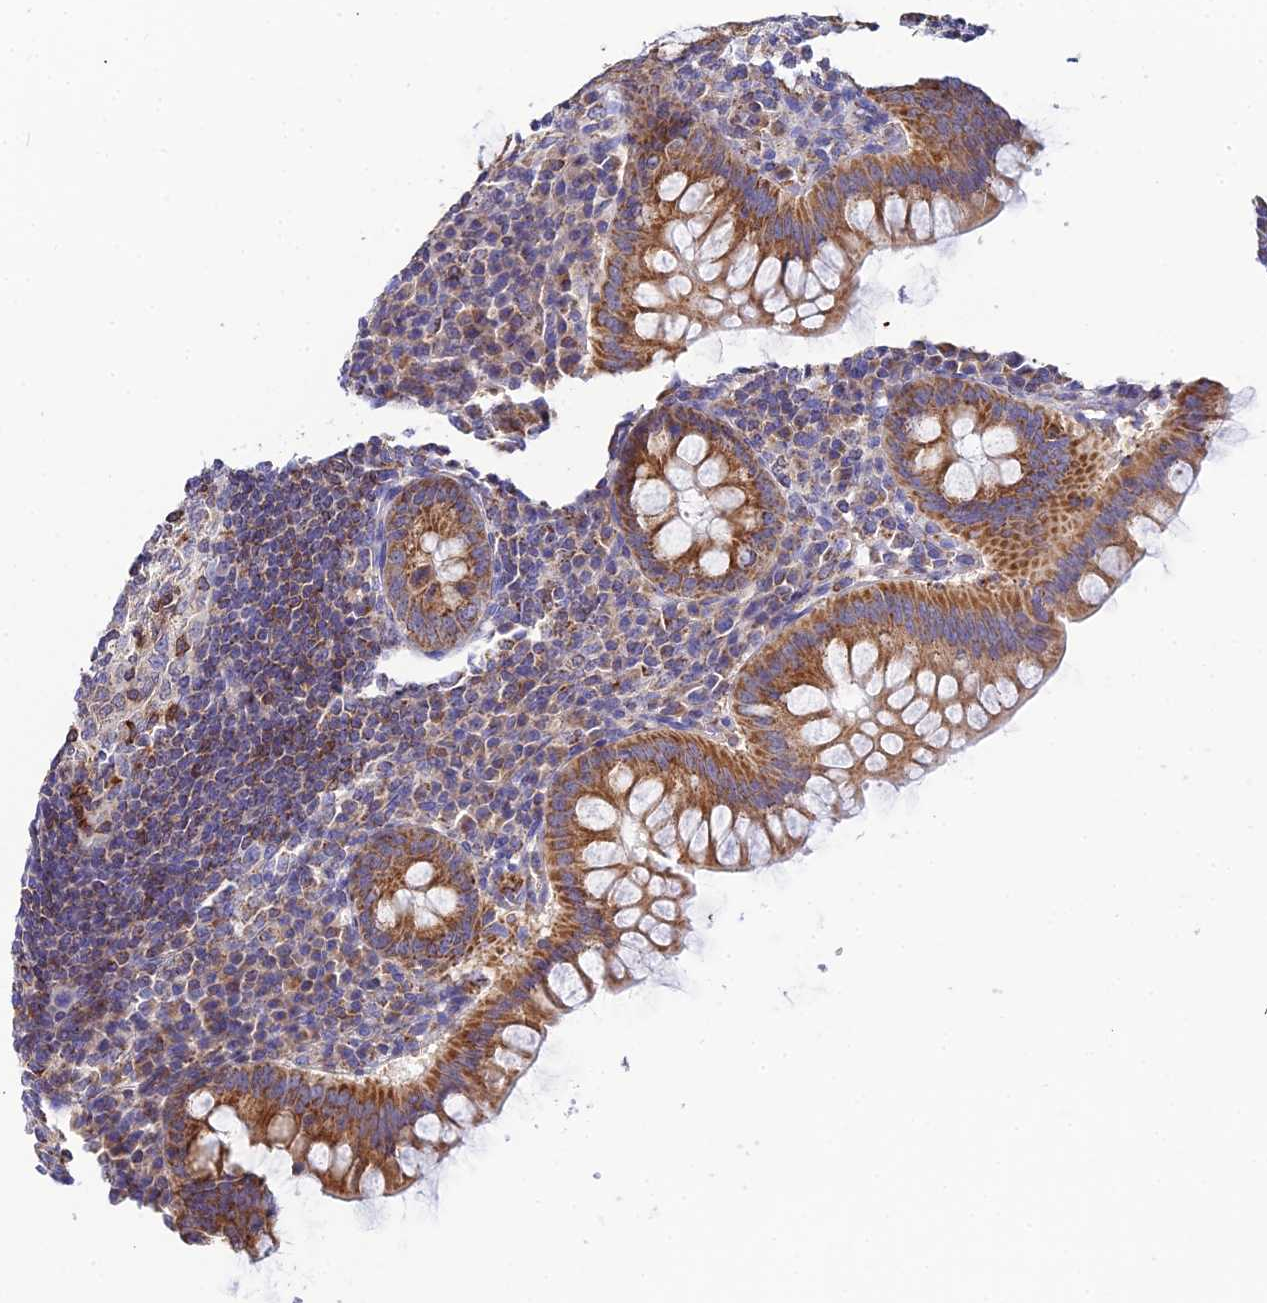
{"staining": {"intensity": "moderate", "quantity": ">75%", "location": "cytoplasmic/membranous"}, "tissue": "appendix", "cell_type": "Glandular cells", "image_type": "normal", "snomed": [{"axis": "morphology", "description": "Normal tissue, NOS"}, {"axis": "topography", "description": "Appendix"}], "caption": "This image displays immunohistochemistry (IHC) staining of normal appendix, with medium moderate cytoplasmic/membranous expression in about >75% of glandular cells.", "gene": "NIPSNAP3A", "patient": {"sex": "female", "age": 33}}